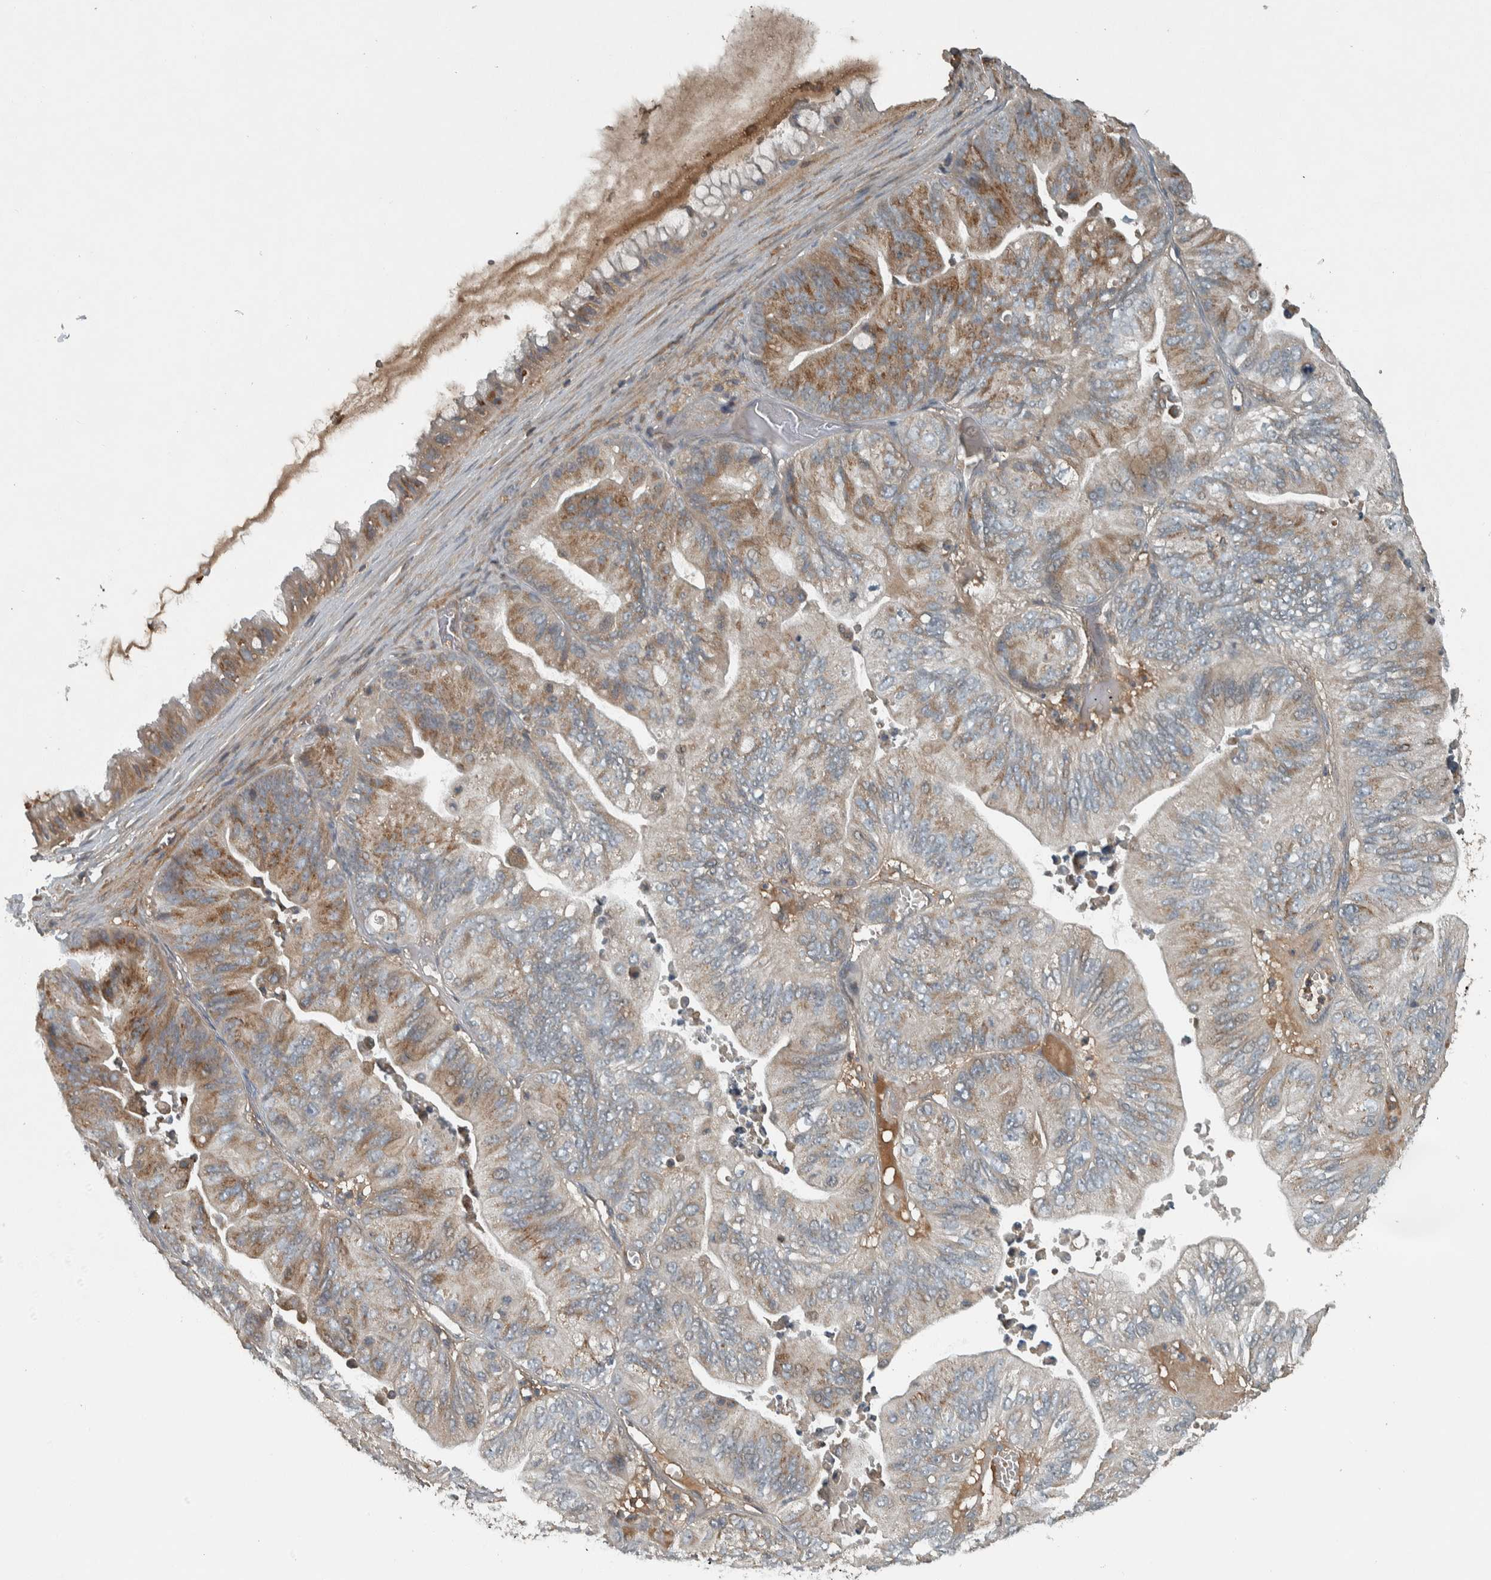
{"staining": {"intensity": "moderate", "quantity": "25%-75%", "location": "cytoplasmic/membranous"}, "tissue": "ovarian cancer", "cell_type": "Tumor cells", "image_type": "cancer", "snomed": [{"axis": "morphology", "description": "Cystadenocarcinoma, mucinous, NOS"}, {"axis": "topography", "description": "Ovary"}], "caption": "Human ovarian cancer stained with a brown dye displays moderate cytoplasmic/membranous positive expression in approximately 25%-75% of tumor cells.", "gene": "CLCN2", "patient": {"sex": "female", "age": 61}}